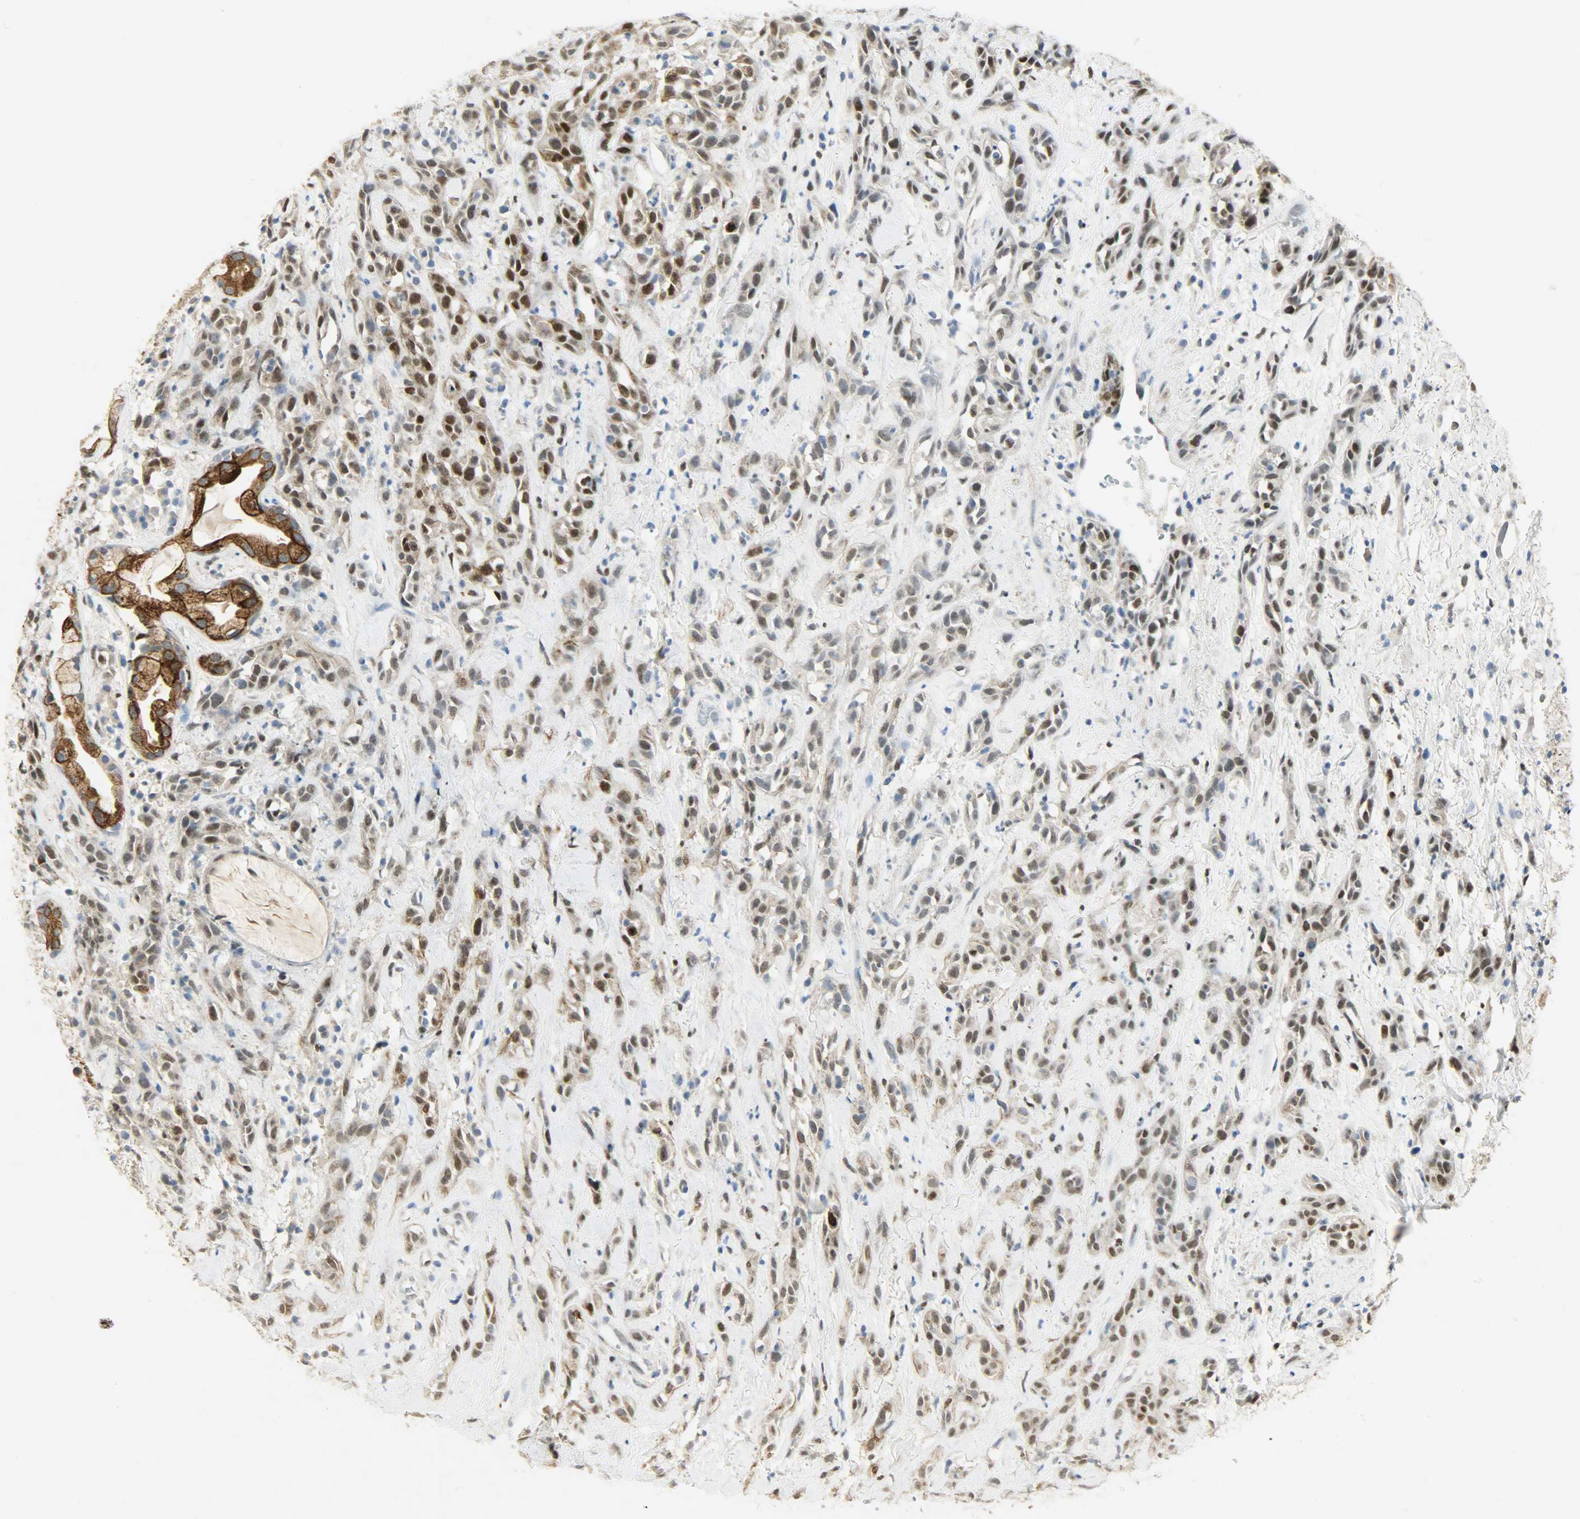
{"staining": {"intensity": "strong", "quantity": ">75%", "location": "cytoplasmic/membranous,nuclear"}, "tissue": "head and neck cancer", "cell_type": "Tumor cells", "image_type": "cancer", "snomed": [{"axis": "morphology", "description": "Squamous cell carcinoma, NOS"}, {"axis": "topography", "description": "Head-Neck"}], "caption": "Head and neck cancer was stained to show a protein in brown. There is high levels of strong cytoplasmic/membranous and nuclear positivity in about >75% of tumor cells. (DAB (3,3'-diaminobenzidine) = brown stain, brightfield microscopy at high magnification).", "gene": "PPARG", "patient": {"sex": "male", "age": 62}}